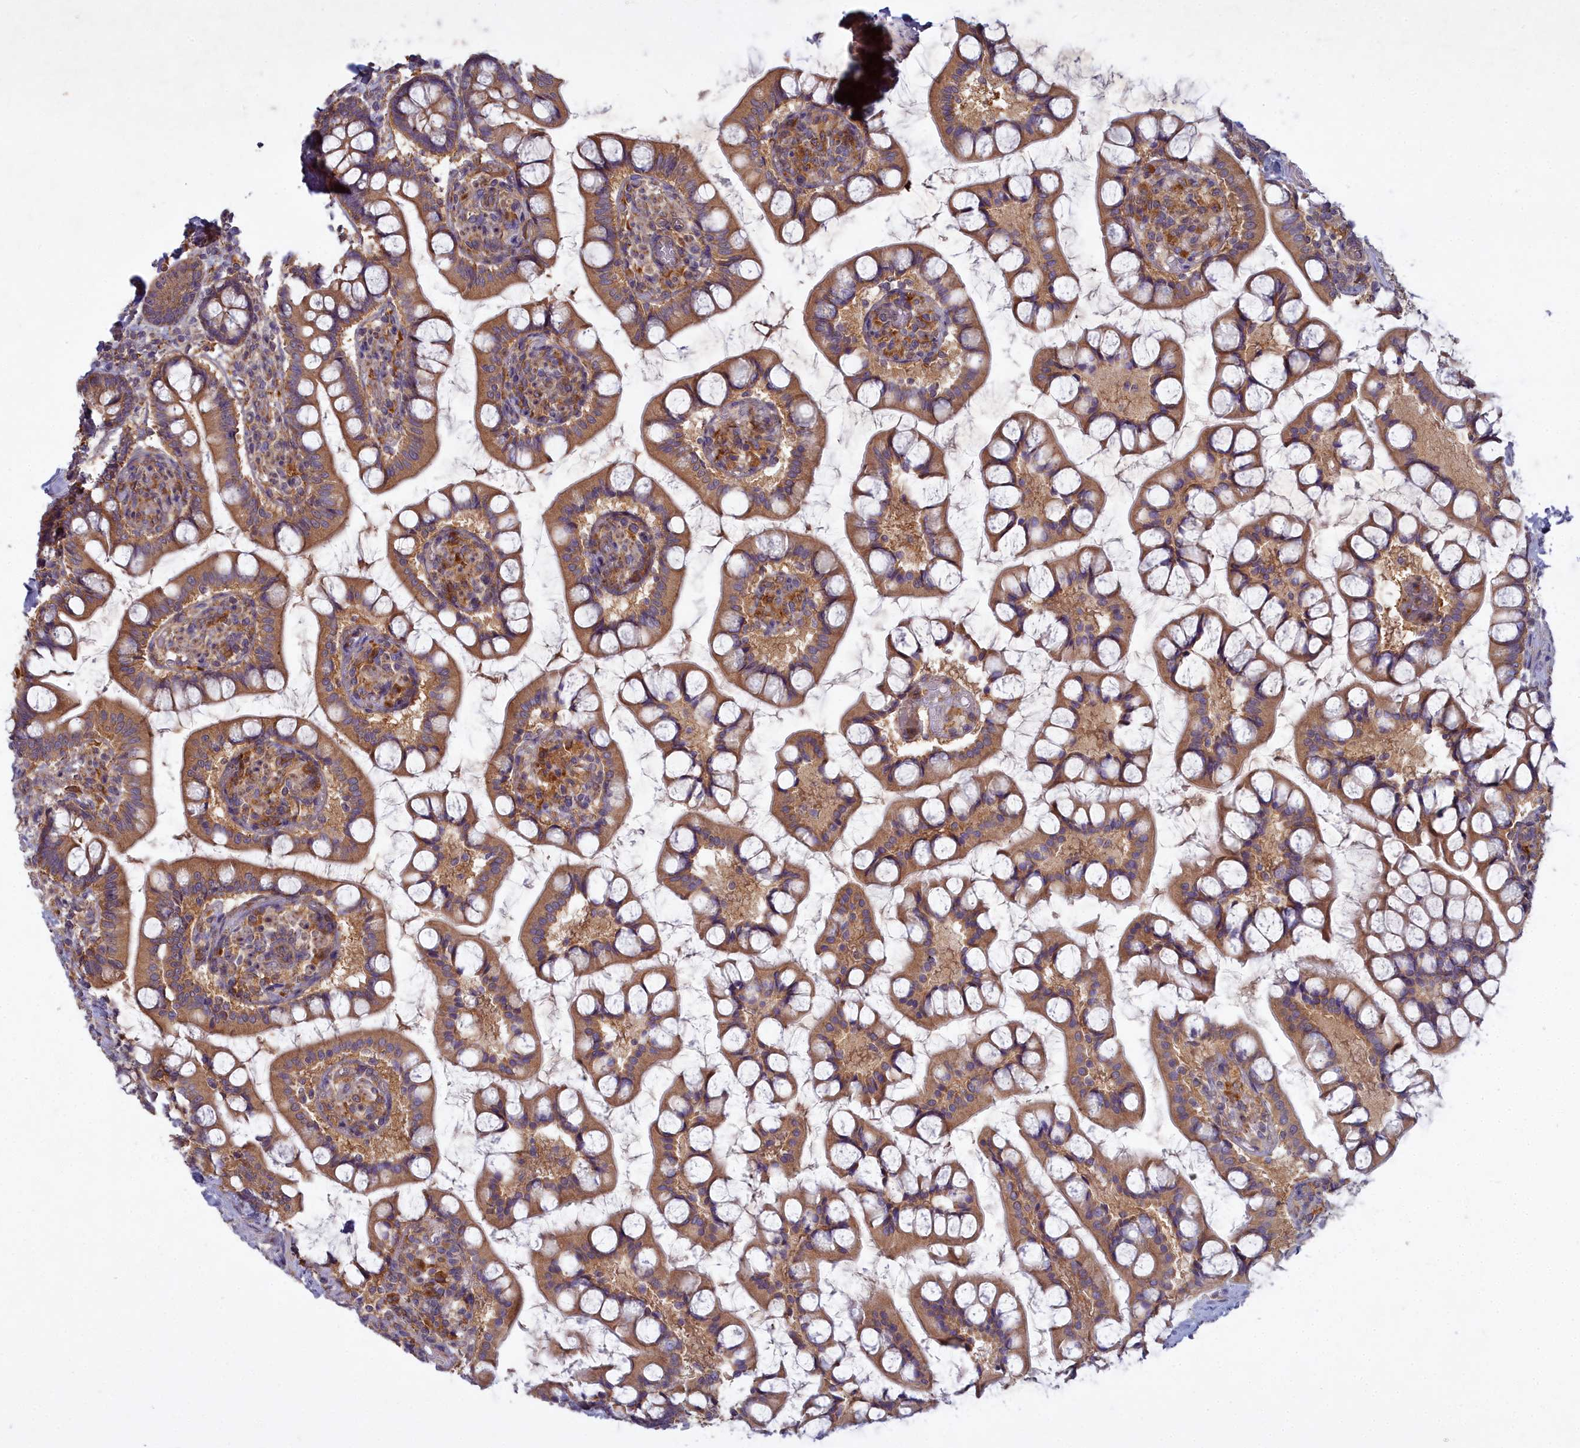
{"staining": {"intensity": "moderate", "quantity": ">75%", "location": "cytoplasmic/membranous"}, "tissue": "small intestine", "cell_type": "Glandular cells", "image_type": "normal", "snomed": [{"axis": "morphology", "description": "Normal tissue, NOS"}, {"axis": "topography", "description": "Small intestine"}], "caption": "High-magnification brightfield microscopy of unremarkable small intestine stained with DAB (3,3'-diaminobenzidine) (brown) and counterstained with hematoxylin (blue). glandular cells exhibit moderate cytoplasmic/membranous expression is seen in approximately>75% of cells. The protein is stained brown, and the nuclei are stained in blue (DAB (3,3'-diaminobenzidine) IHC with brightfield microscopy, high magnification).", "gene": "CCDC167", "patient": {"sex": "male", "age": 52}}